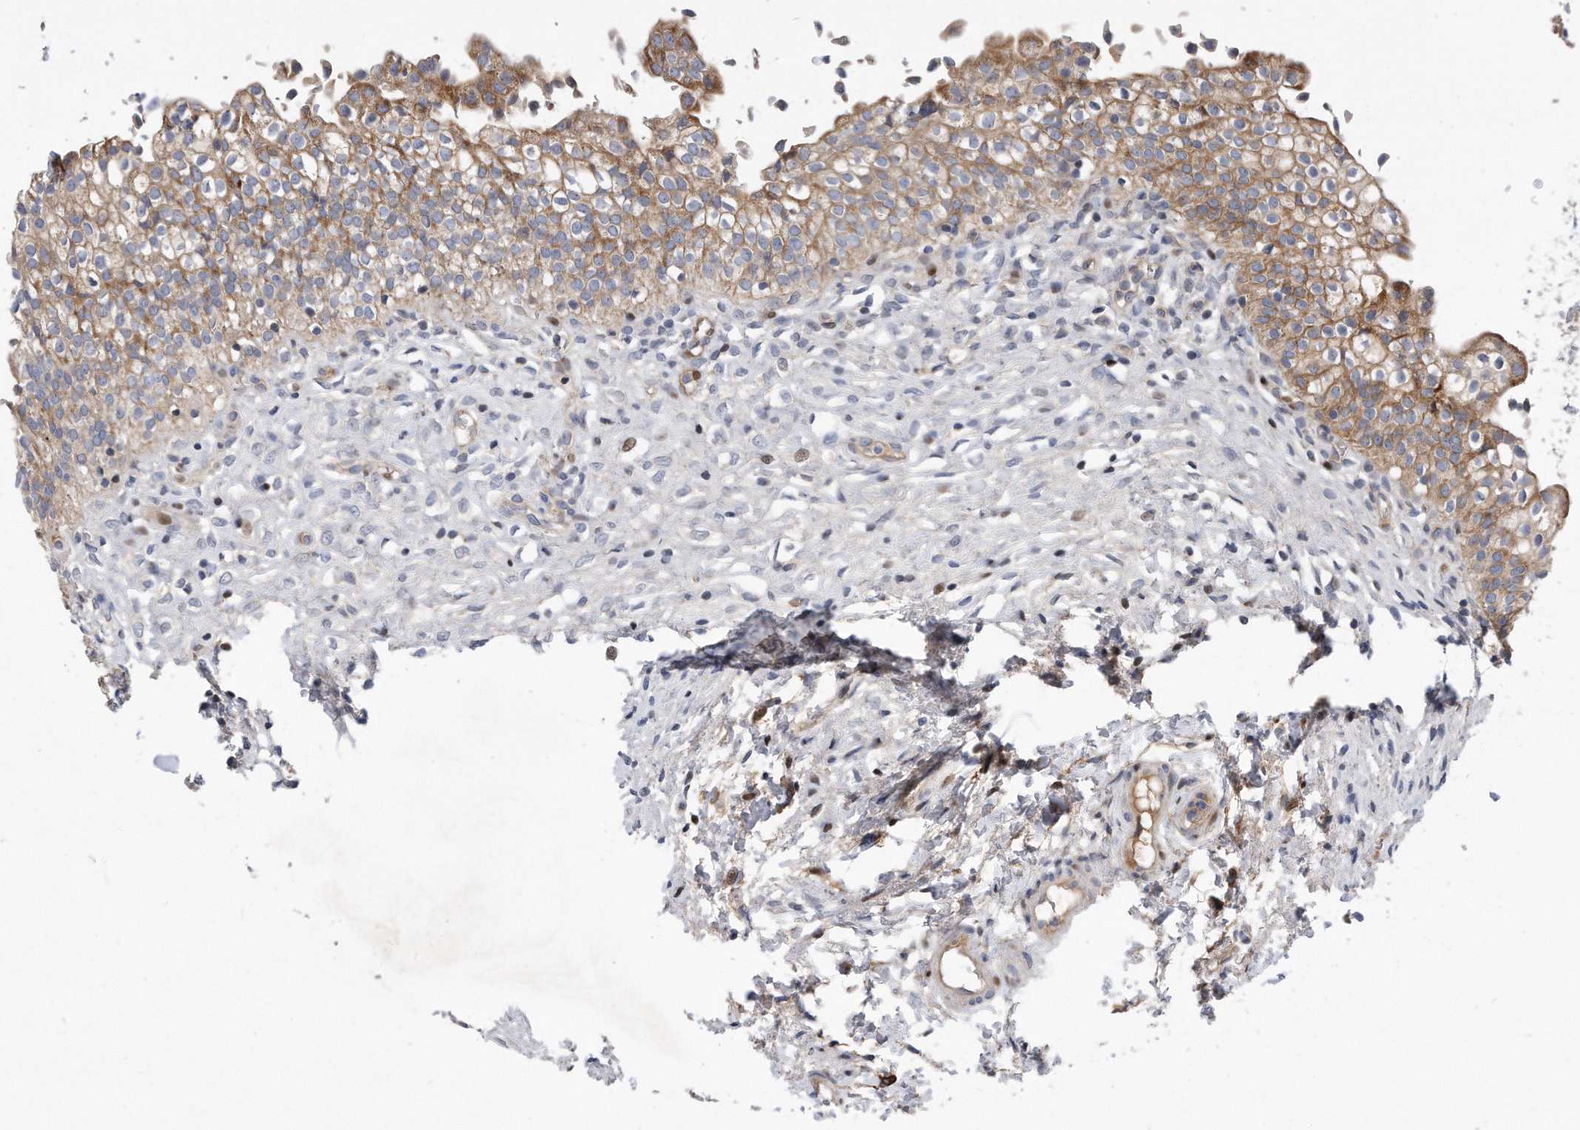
{"staining": {"intensity": "weak", "quantity": ">75%", "location": "cytoplasmic/membranous"}, "tissue": "urinary bladder", "cell_type": "Urothelial cells", "image_type": "normal", "snomed": [{"axis": "morphology", "description": "Normal tissue, NOS"}, {"axis": "topography", "description": "Urinary bladder"}], "caption": "Immunohistochemistry (IHC) histopathology image of benign urinary bladder: urinary bladder stained using immunohistochemistry (IHC) demonstrates low levels of weak protein expression localized specifically in the cytoplasmic/membranous of urothelial cells, appearing as a cytoplasmic/membranous brown color.", "gene": "CDH12", "patient": {"sex": "male", "age": 55}}